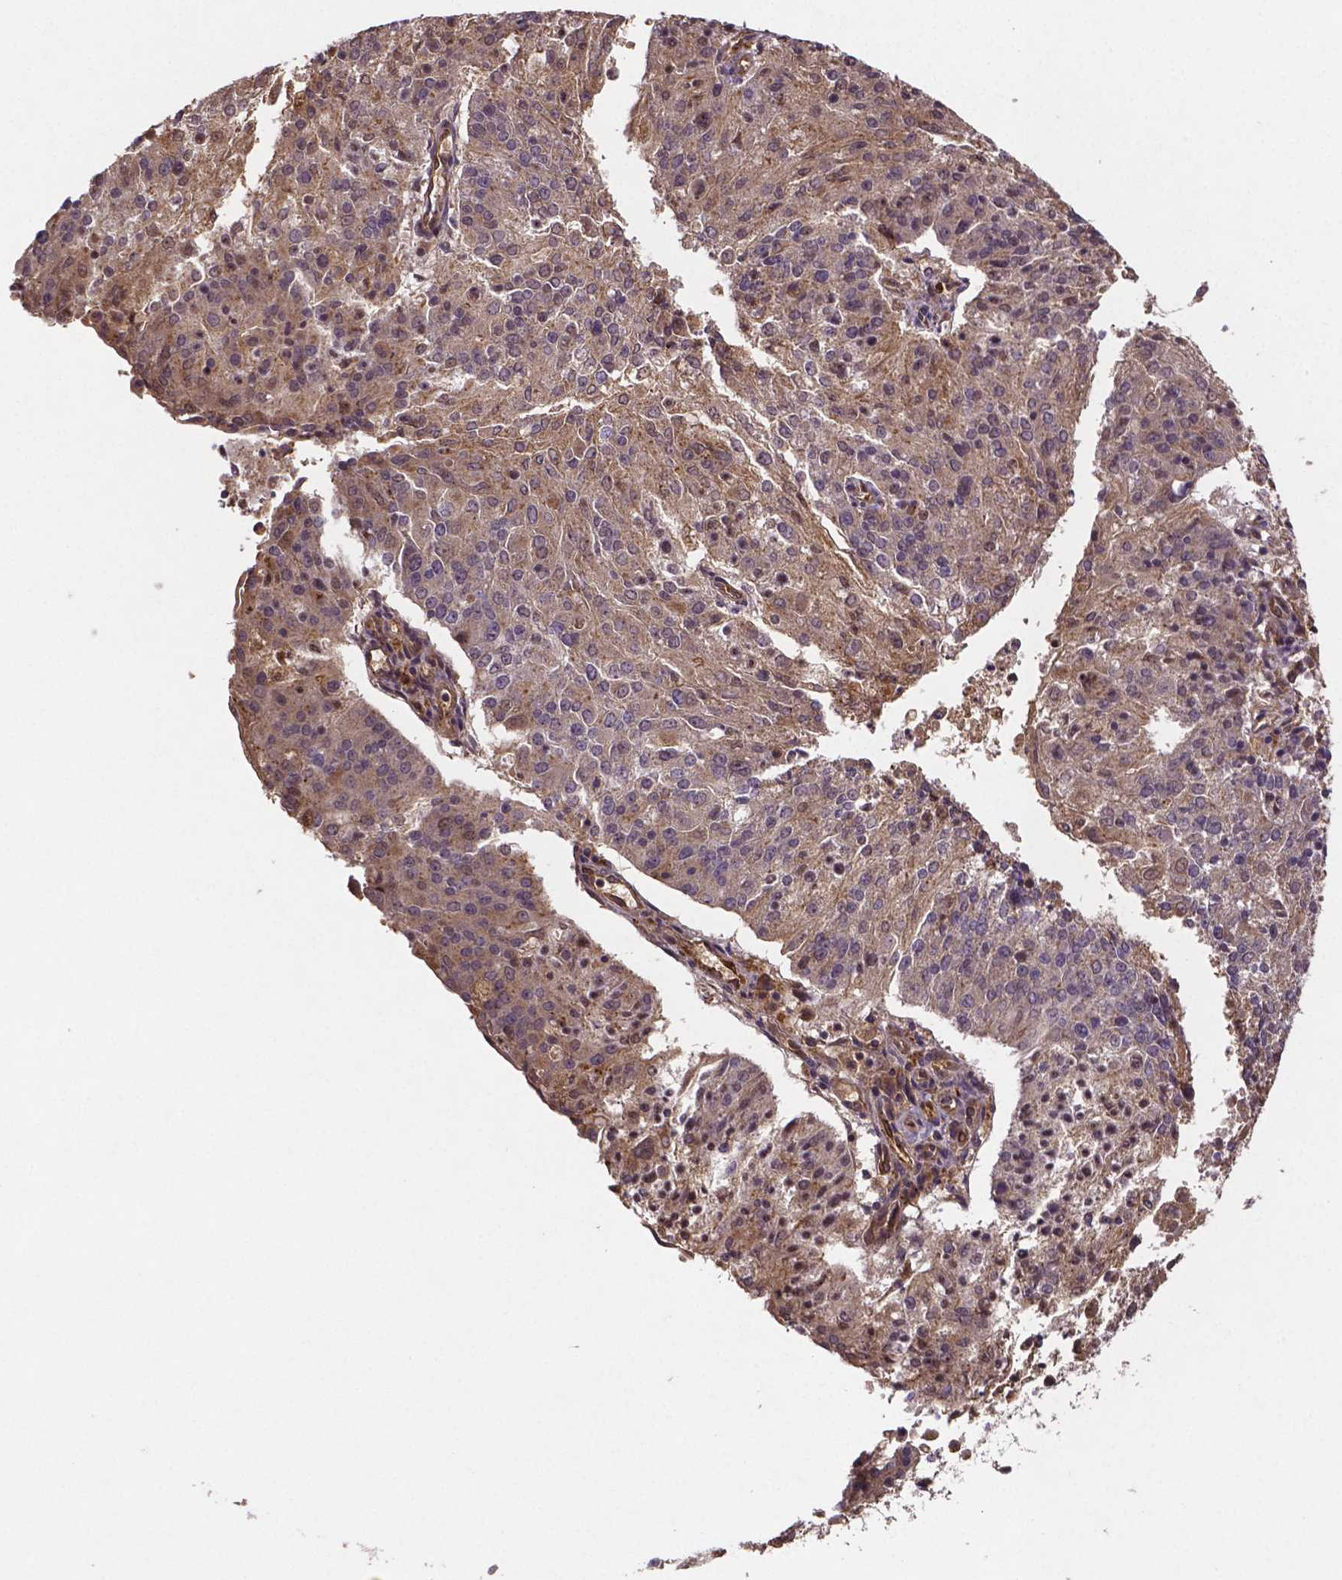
{"staining": {"intensity": "weak", "quantity": ">75%", "location": "cytoplasmic/membranous"}, "tissue": "endometrial cancer", "cell_type": "Tumor cells", "image_type": "cancer", "snomed": [{"axis": "morphology", "description": "Adenocarcinoma, NOS"}, {"axis": "topography", "description": "Endometrium"}], "caption": "Immunohistochemical staining of human adenocarcinoma (endometrial) displays low levels of weak cytoplasmic/membranous protein expression in approximately >75% of tumor cells.", "gene": "RNF123", "patient": {"sex": "female", "age": 82}}